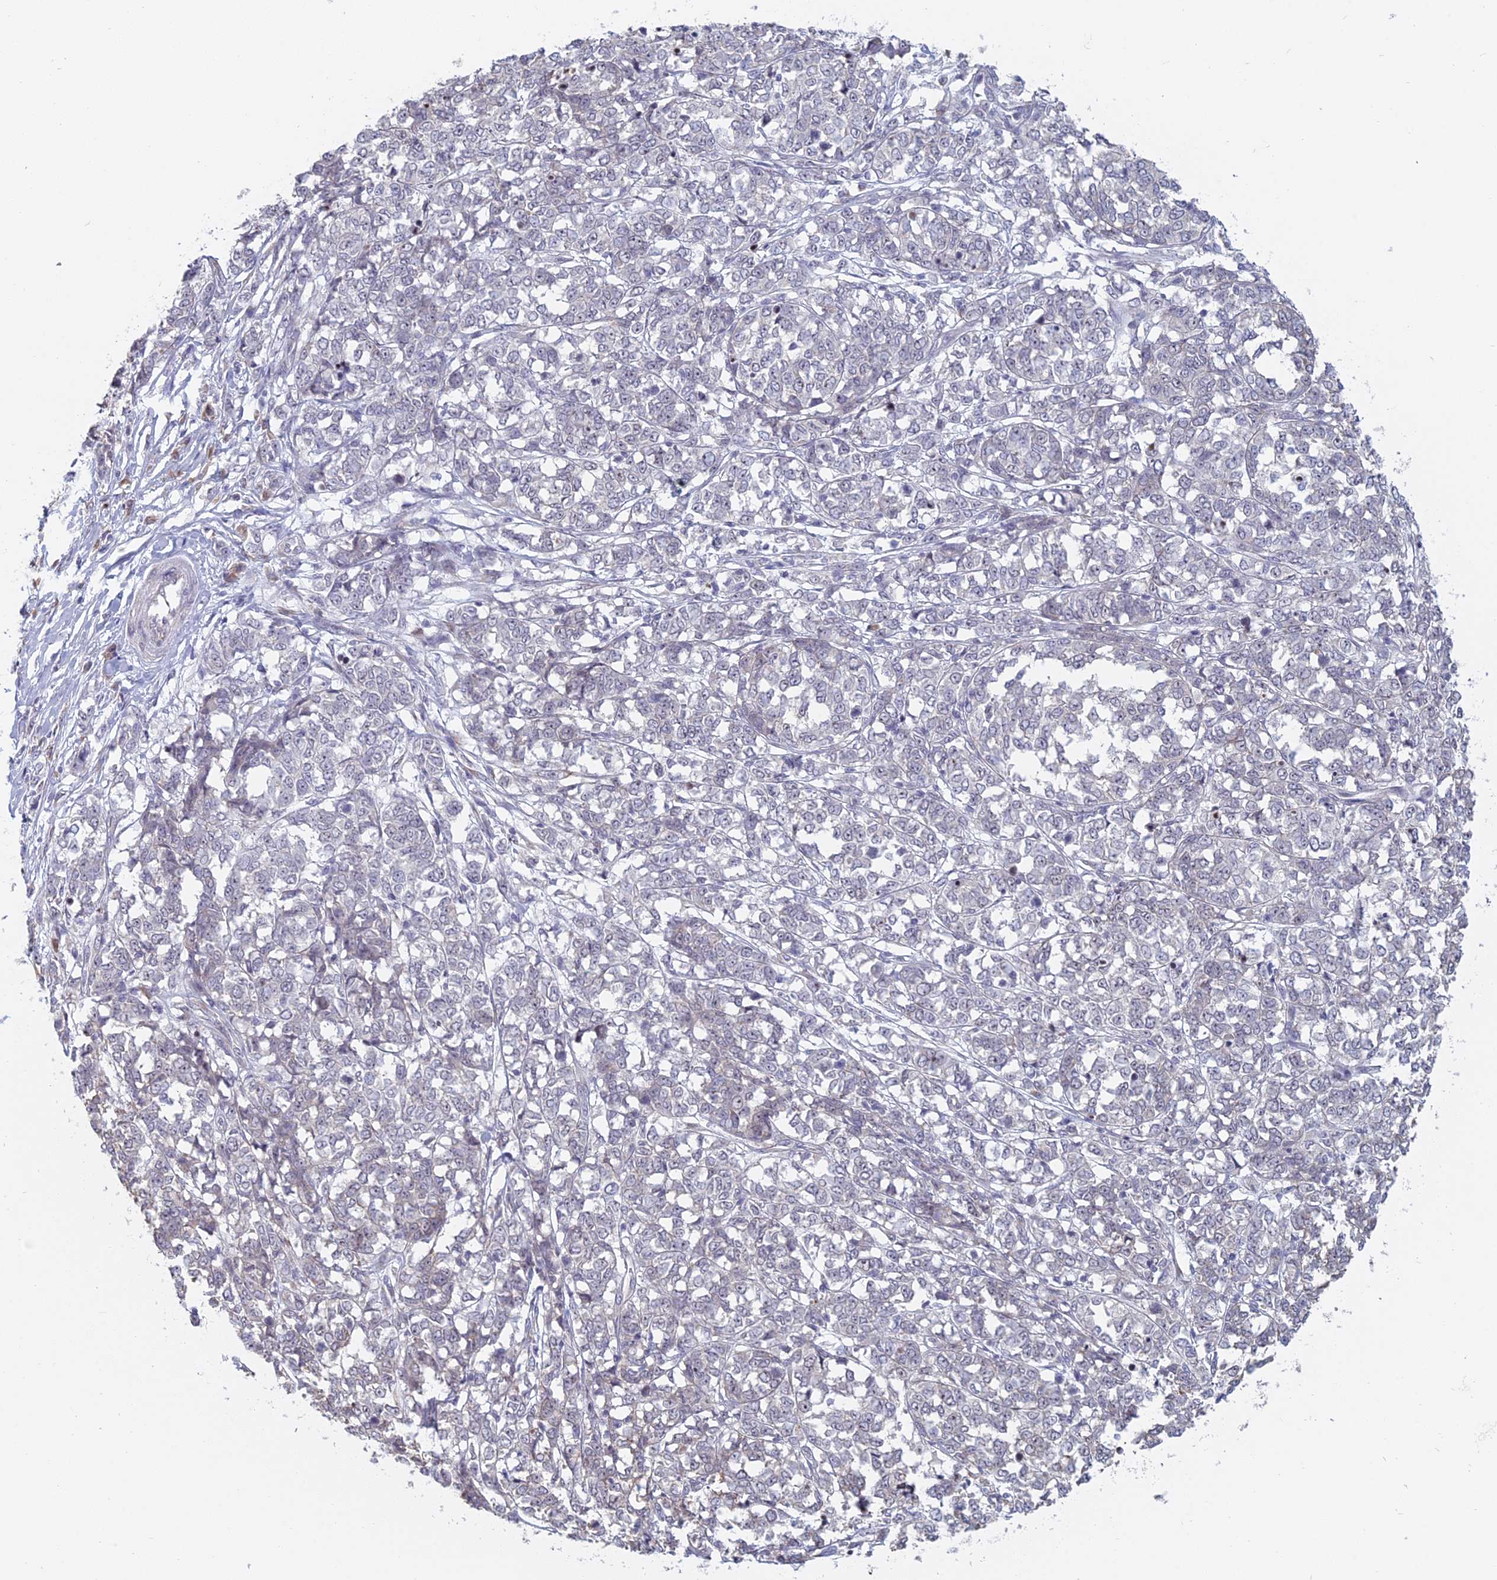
{"staining": {"intensity": "negative", "quantity": "none", "location": "none"}, "tissue": "melanoma", "cell_type": "Tumor cells", "image_type": "cancer", "snomed": [{"axis": "morphology", "description": "Malignant melanoma, NOS"}, {"axis": "topography", "description": "Skin"}], "caption": "Tumor cells are negative for brown protein staining in malignant melanoma. (Brightfield microscopy of DAB immunohistochemistry at high magnification).", "gene": "RPS19BP1", "patient": {"sex": "female", "age": 72}}